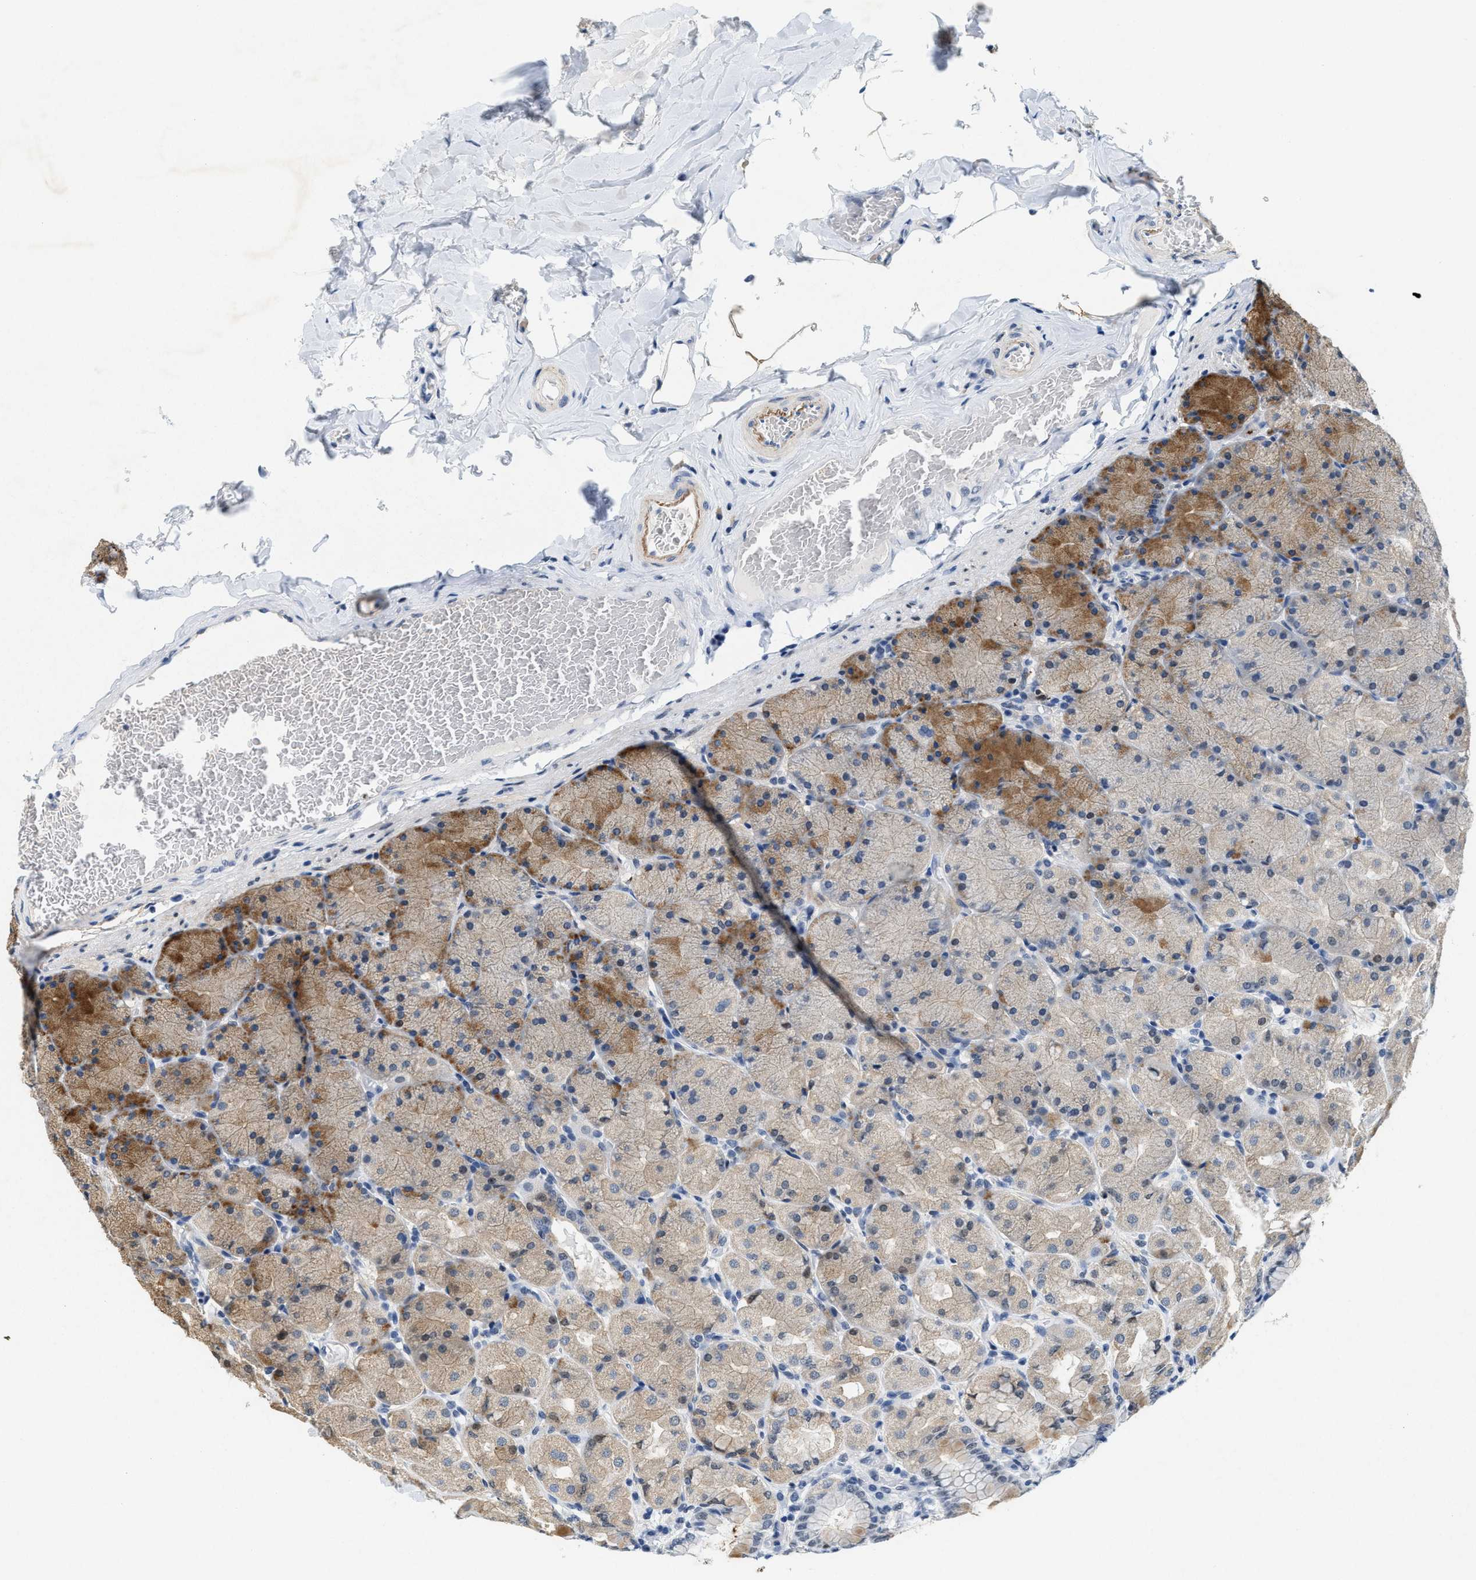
{"staining": {"intensity": "moderate", "quantity": ">75%", "location": "cytoplasmic/membranous,nuclear"}, "tissue": "stomach", "cell_type": "Glandular cells", "image_type": "normal", "snomed": [{"axis": "morphology", "description": "Normal tissue, NOS"}, {"axis": "topography", "description": "Stomach, upper"}], "caption": "An immunohistochemistry histopathology image of unremarkable tissue is shown. Protein staining in brown labels moderate cytoplasmic/membranous,nuclear positivity in stomach within glandular cells. Ihc stains the protein of interest in brown and the nuclei are stained blue.", "gene": "SETD1B", "patient": {"sex": "female", "age": 56}}